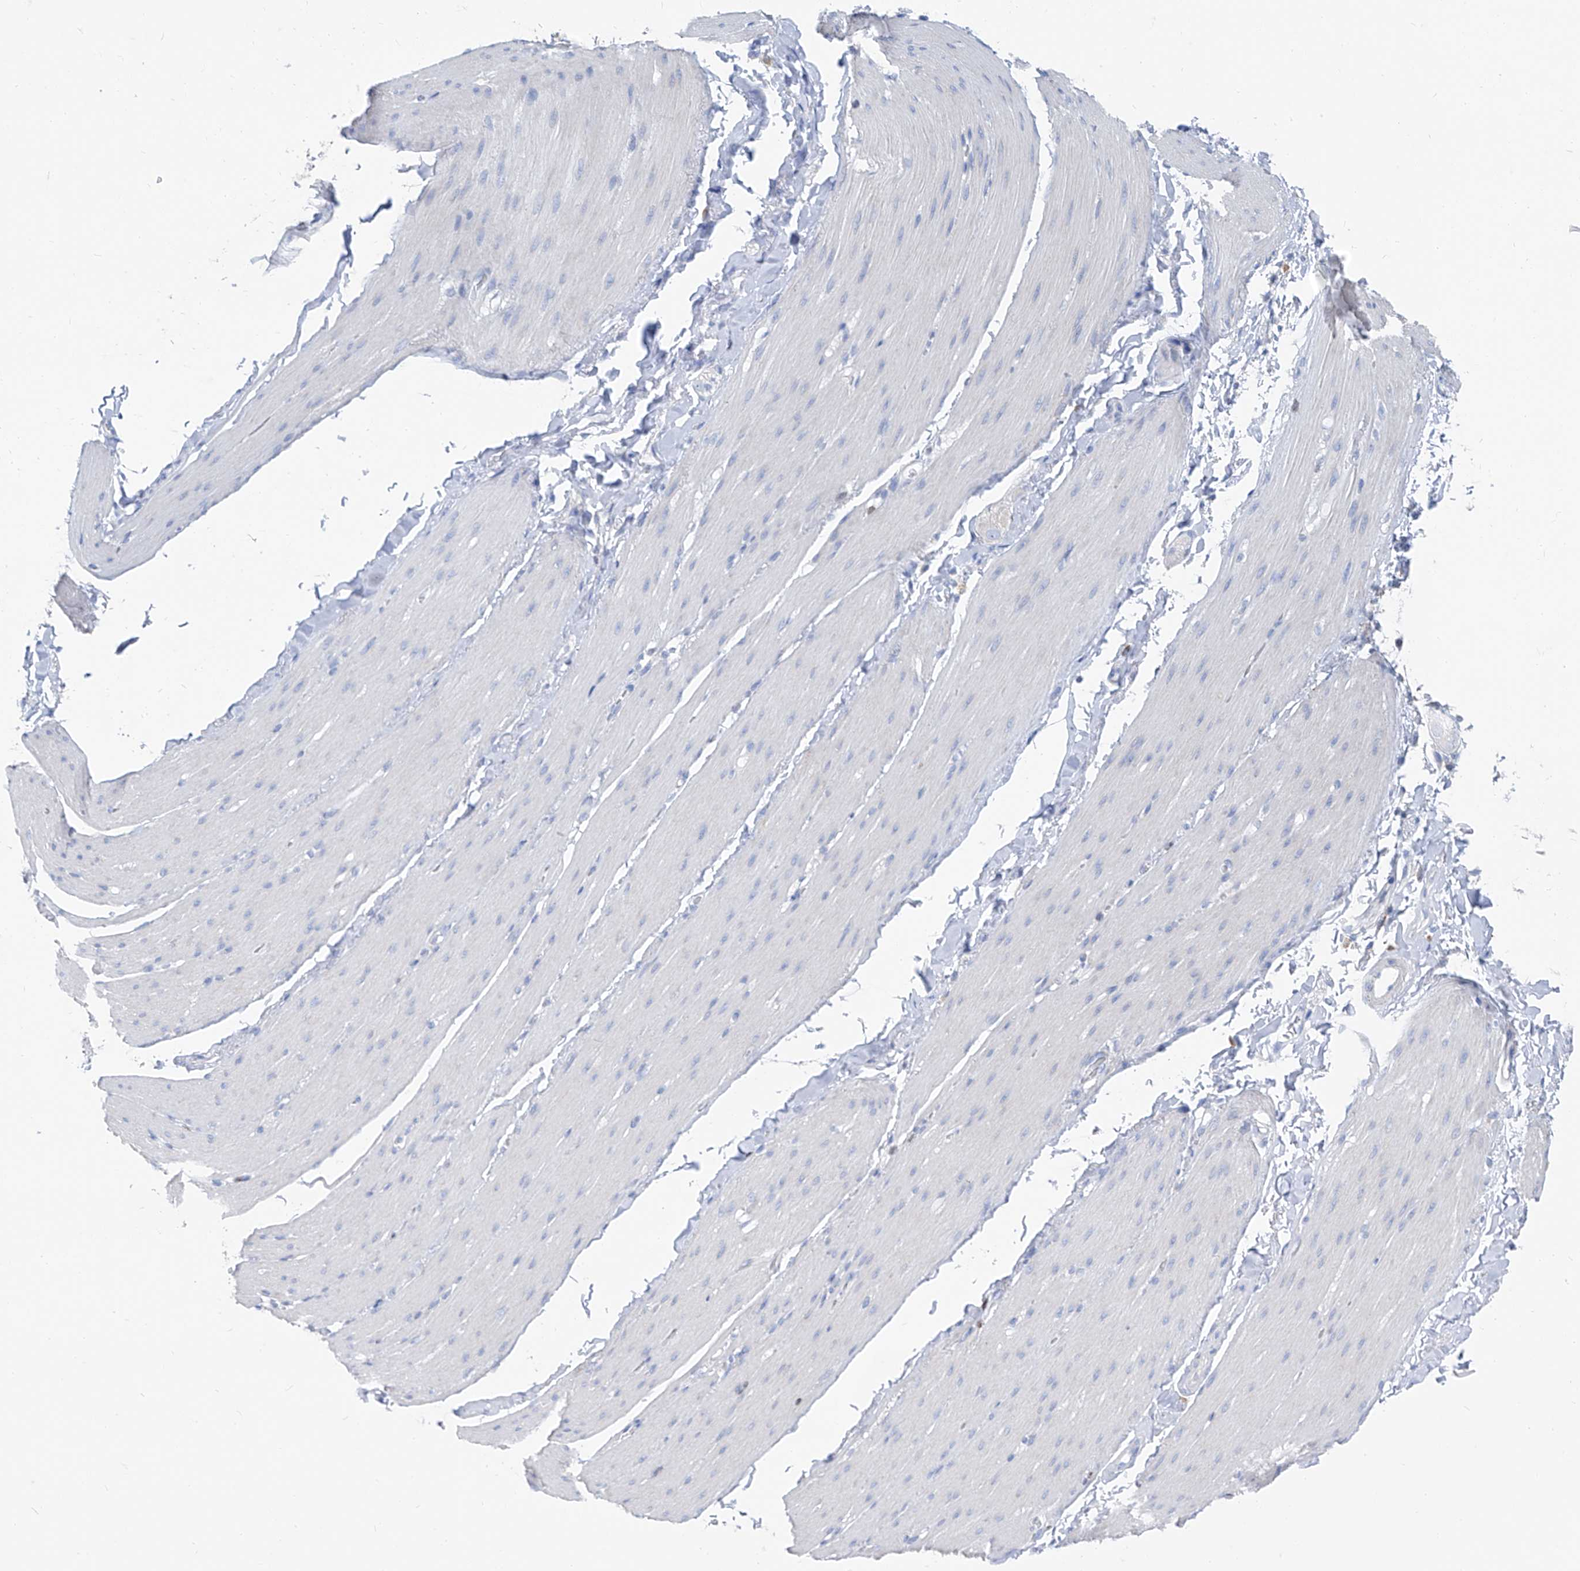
{"staining": {"intensity": "negative", "quantity": "none", "location": "none"}, "tissue": "smooth muscle", "cell_type": "Smooth muscle cells", "image_type": "normal", "snomed": [{"axis": "morphology", "description": "Normal tissue, NOS"}, {"axis": "topography", "description": "Smooth muscle"}, {"axis": "topography", "description": "Small intestine"}], "caption": "DAB immunohistochemical staining of unremarkable smooth muscle demonstrates no significant staining in smooth muscle cells. (DAB (3,3'-diaminobenzidine) immunohistochemistry visualized using brightfield microscopy, high magnification).", "gene": "FRS3", "patient": {"sex": "female", "age": 84}}